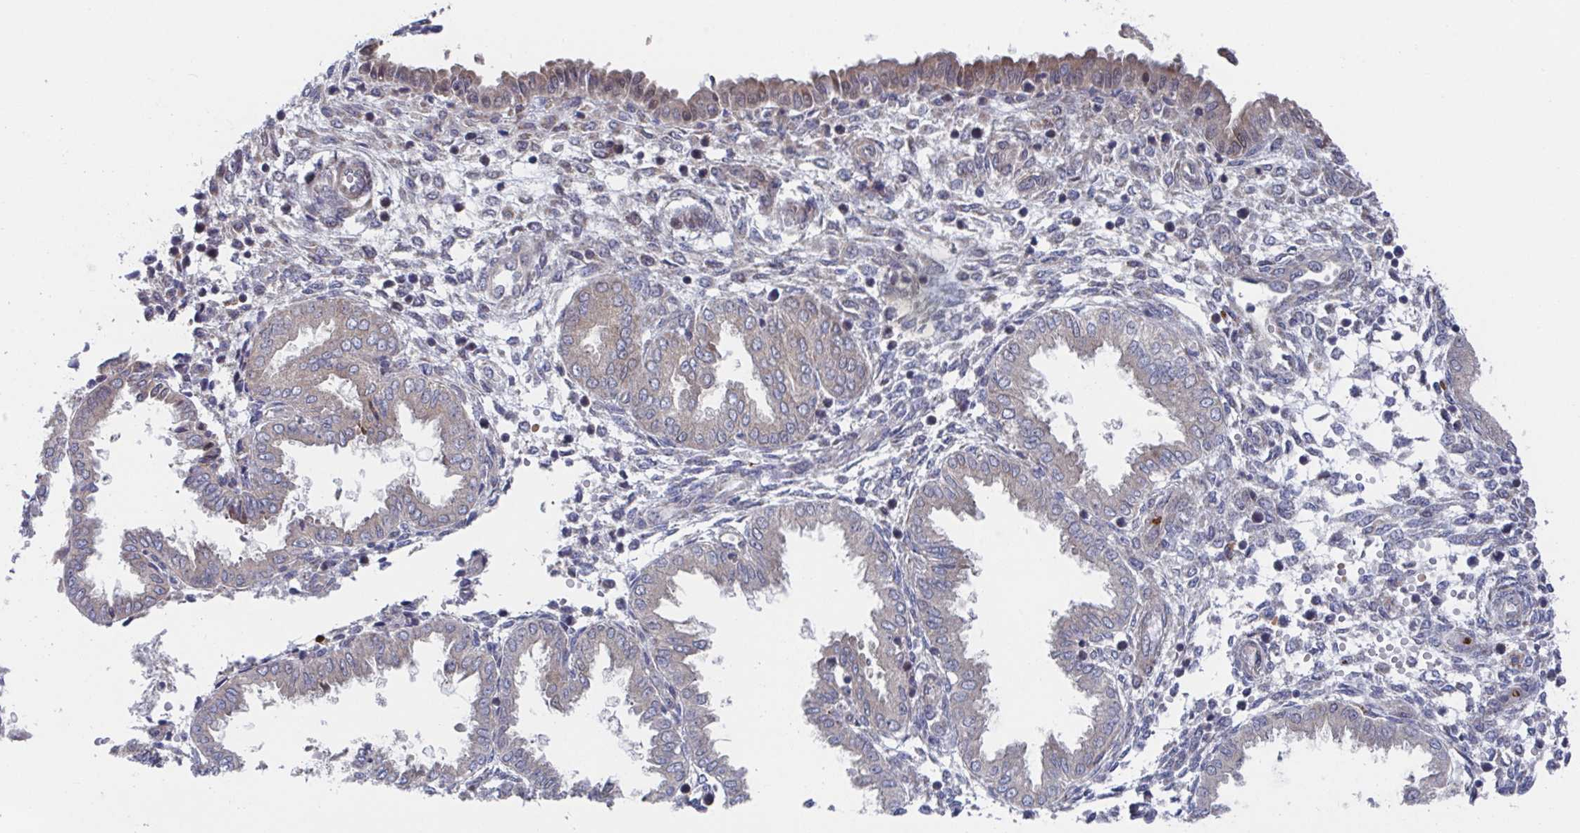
{"staining": {"intensity": "moderate", "quantity": "<25%", "location": "cytoplasmic/membranous"}, "tissue": "endometrium", "cell_type": "Cells in endometrial stroma", "image_type": "normal", "snomed": [{"axis": "morphology", "description": "Normal tissue, NOS"}, {"axis": "topography", "description": "Endometrium"}], "caption": "The image reveals a brown stain indicating the presence of a protein in the cytoplasmic/membranous of cells in endometrial stroma in endometrium.", "gene": "FJX1", "patient": {"sex": "female", "age": 33}}